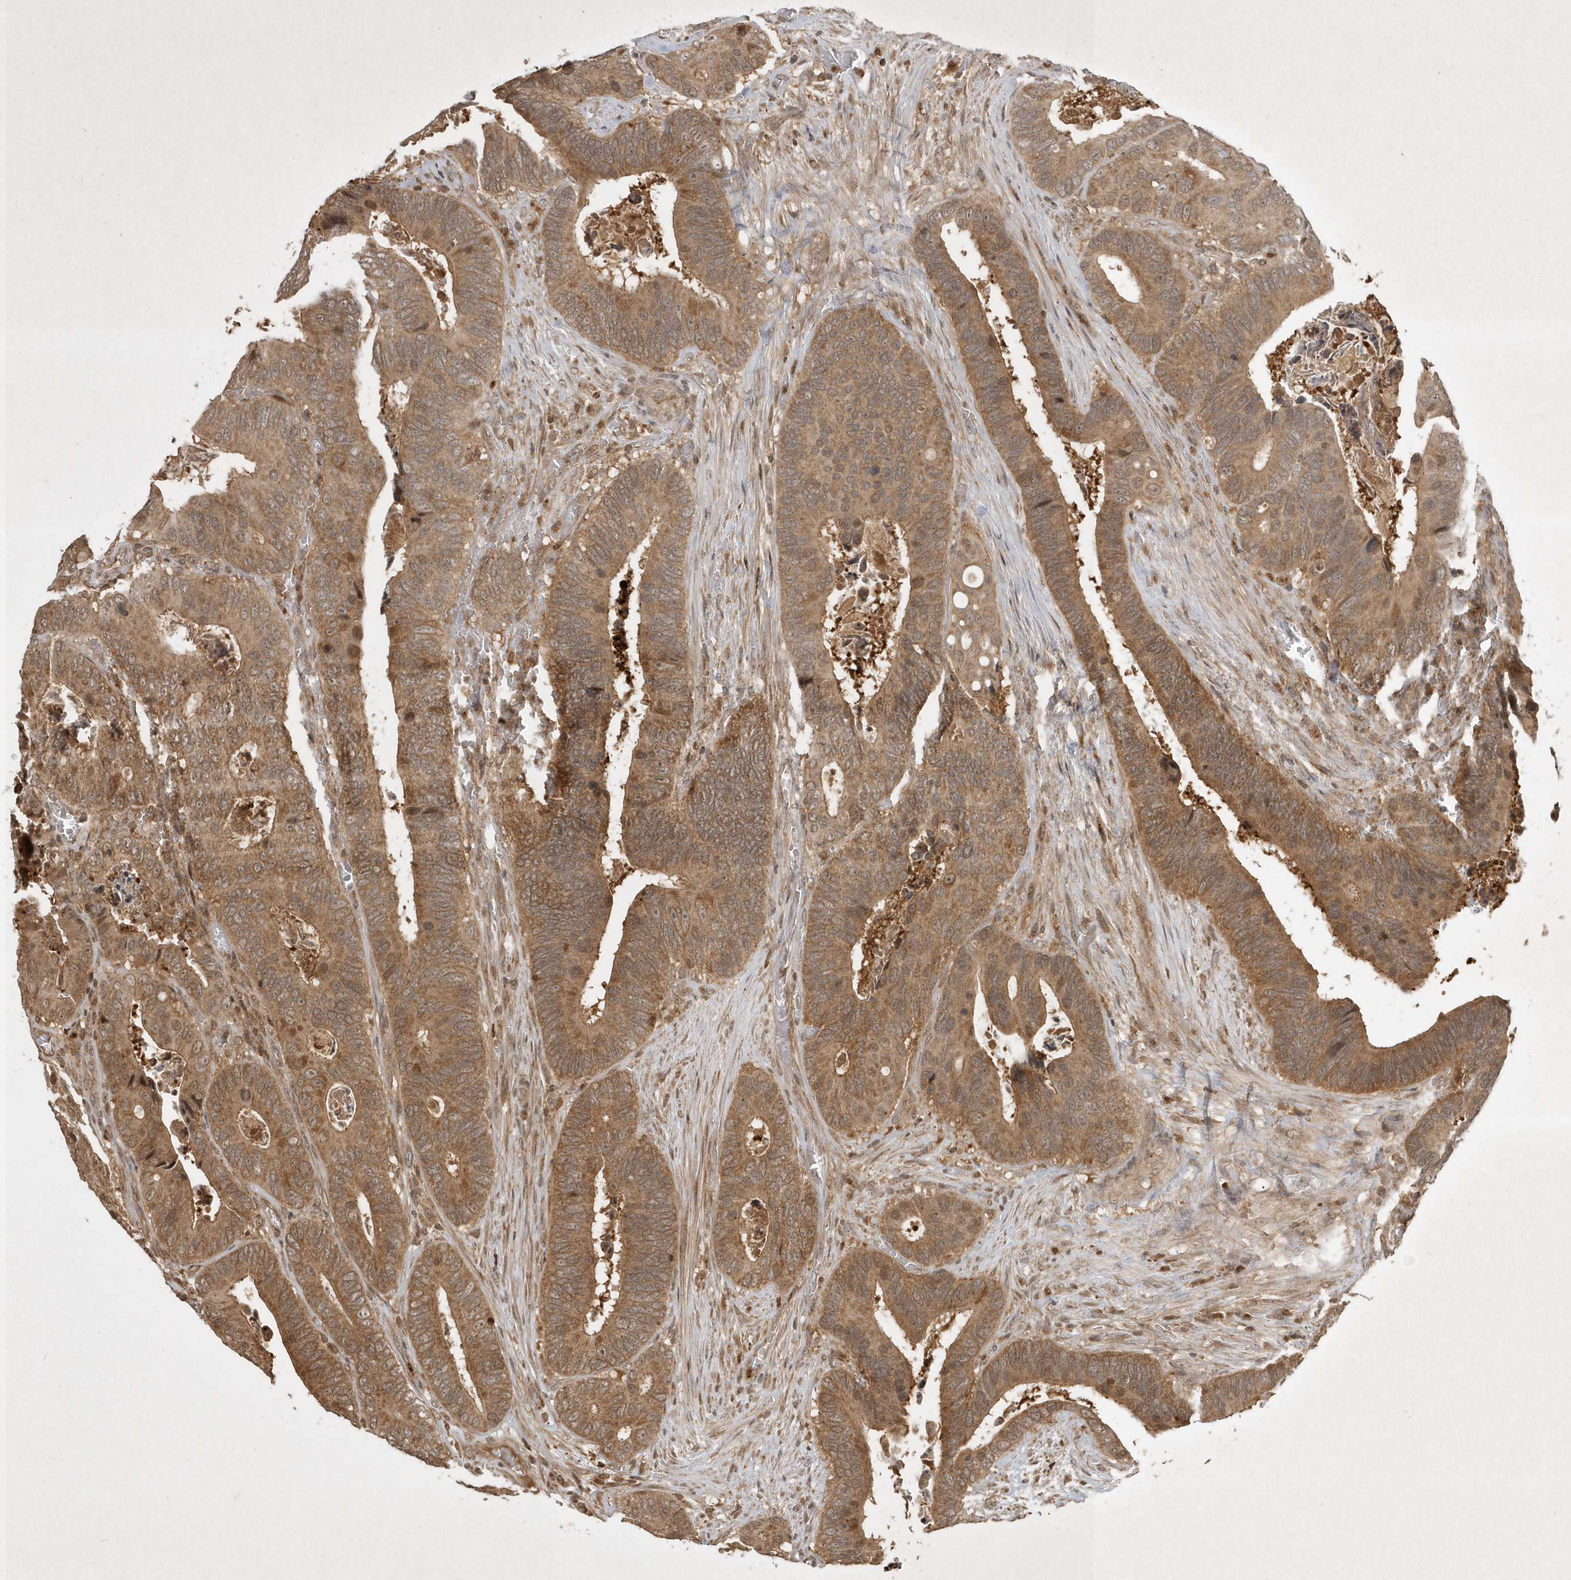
{"staining": {"intensity": "moderate", "quantity": ">75%", "location": "cytoplasmic/membranous"}, "tissue": "colorectal cancer", "cell_type": "Tumor cells", "image_type": "cancer", "snomed": [{"axis": "morphology", "description": "Adenocarcinoma, NOS"}, {"axis": "topography", "description": "Colon"}], "caption": "Immunohistochemistry (IHC) (DAB (3,3'-diaminobenzidine)) staining of human adenocarcinoma (colorectal) shows moderate cytoplasmic/membranous protein staining in approximately >75% of tumor cells. The protein of interest is stained brown, and the nuclei are stained in blue (DAB IHC with brightfield microscopy, high magnification).", "gene": "PLTP", "patient": {"sex": "male", "age": 72}}